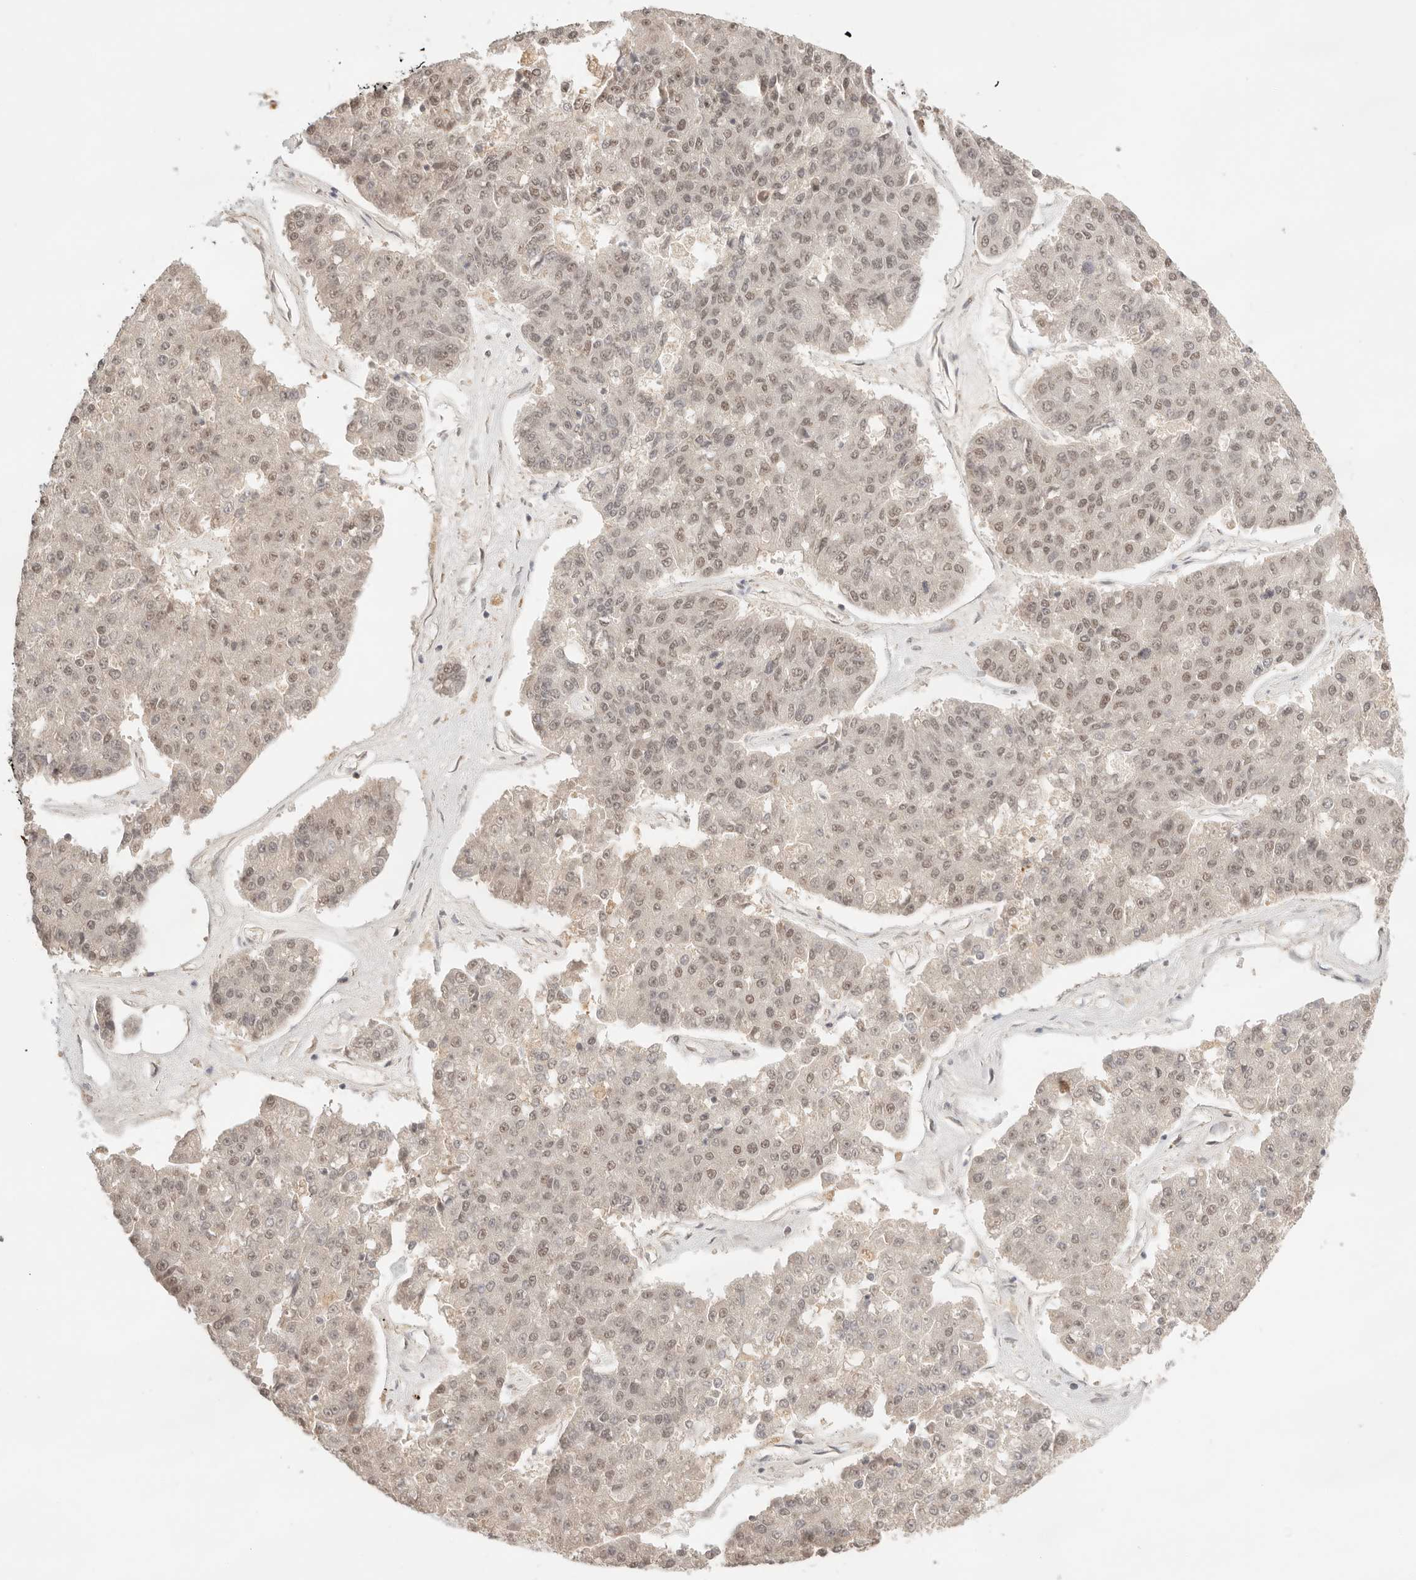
{"staining": {"intensity": "moderate", "quantity": ">75%", "location": "nuclear"}, "tissue": "pancreatic cancer", "cell_type": "Tumor cells", "image_type": "cancer", "snomed": [{"axis": "morphology", "description": "Adenocarcinoma, NOS"}, {"axis": "topography", "description": "Pancreas"}], "caption": "Human pancreatic cancer (adenocarcinoma) stained for a protein (brown) demonstrates moderate nuclear positive expression in about >75% of tumor cells.", "gene": "GTF2E2", "patient": {"sex": "male", "age": 50}}